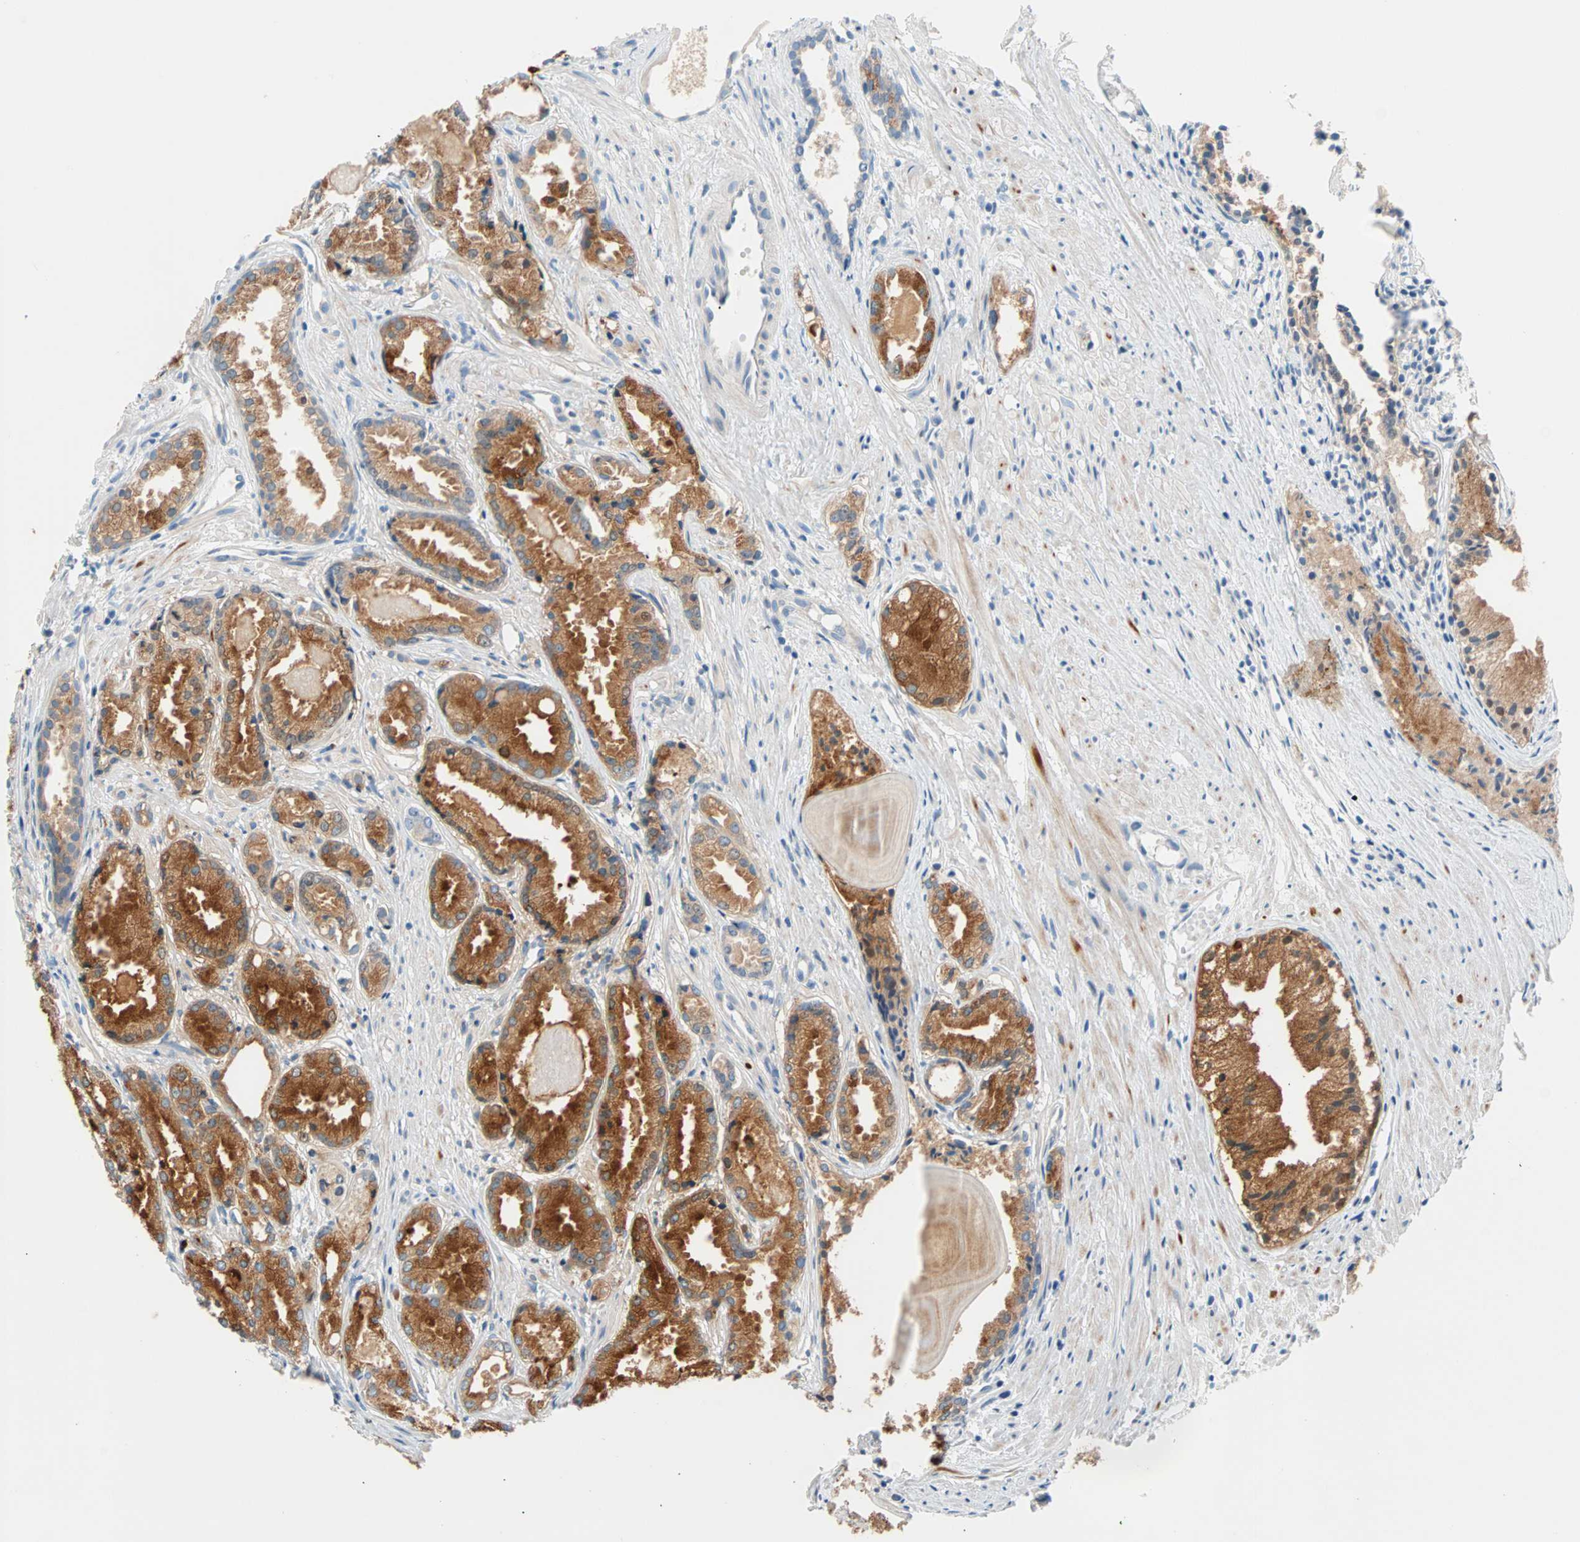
{"staining": {"intensity": "strong", "quantity": ">75%", "location": "cytoplasmic/membranous"}, "tissue": "prostate cancer", "cell_type": "Tumor cells", "image_type": "cancer", "snomed": [{"axis": "morphology", "description": "Adenocarcinoma, Low grade"}, {"axis": "topography", "description": "Prostate"}], "caption": "Immunohistochemical staining of human prostate cancer shows high levels of strong cytoplasmic/membranous positivity in approximately >75% of tumor cells. (Brightfield microscopy of DAB IHC at high magnification).", "gene": "TMEM163", "patient": {"sex": "male", "age": 72}}